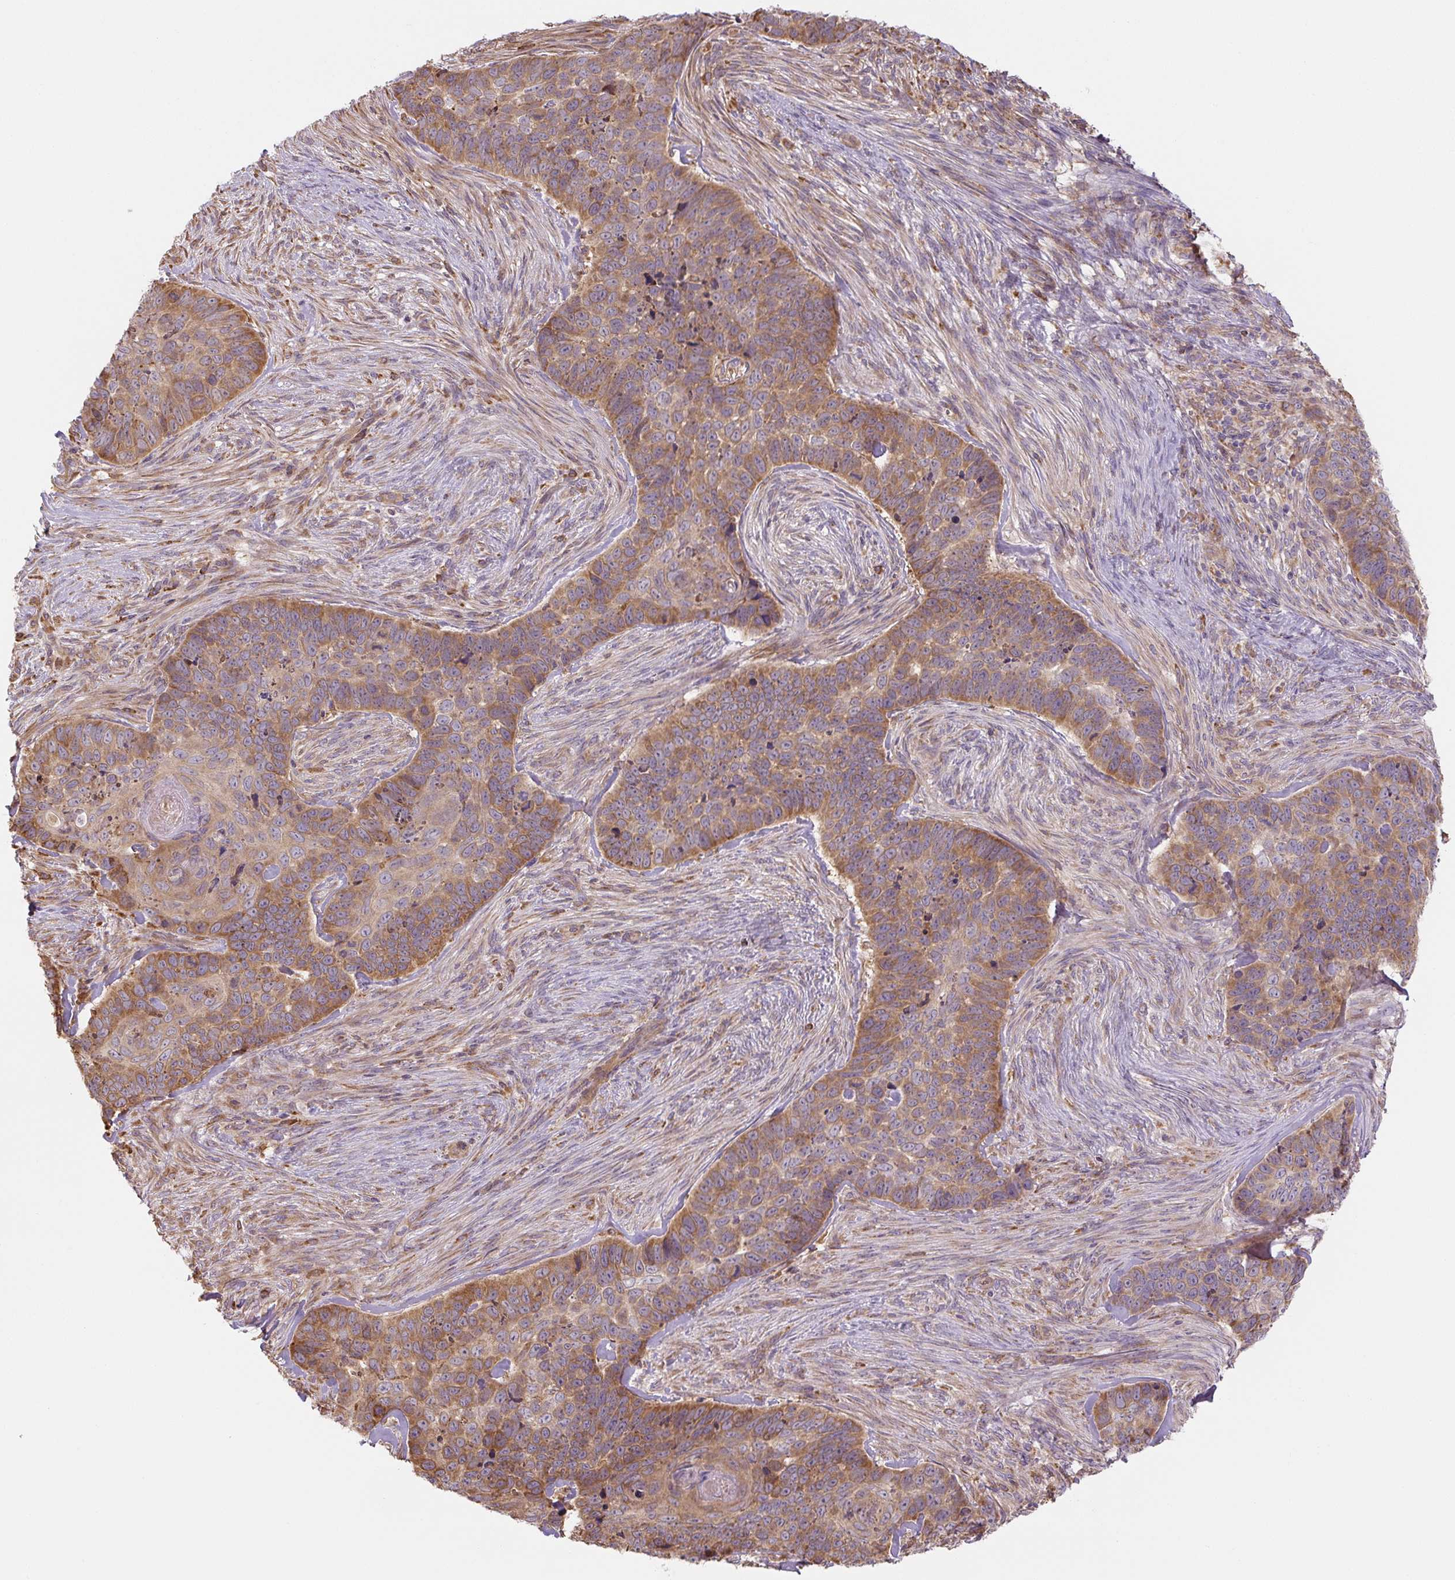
{"staining": {"intensity": "moderate", "quantity": ">75%", "location": "cytoplasmic/membranous"}, "tissue": "skin cancer", "cell_type": "Tumor cells", "image_type": "cancer", "snomed": [{"axis": "morphology", "description": "Basal cell carcinoma"}, {"axis": "topography", "description": "Skin"}], "caption": "An image showing moderate cytoplasmic/membranous expression in approximately >75% of tumor cells in skin cancer, as visualized by brown immunohistochemical staining.", "gene": "RASA1", "patient": {"sex": "female", "age": 82}}